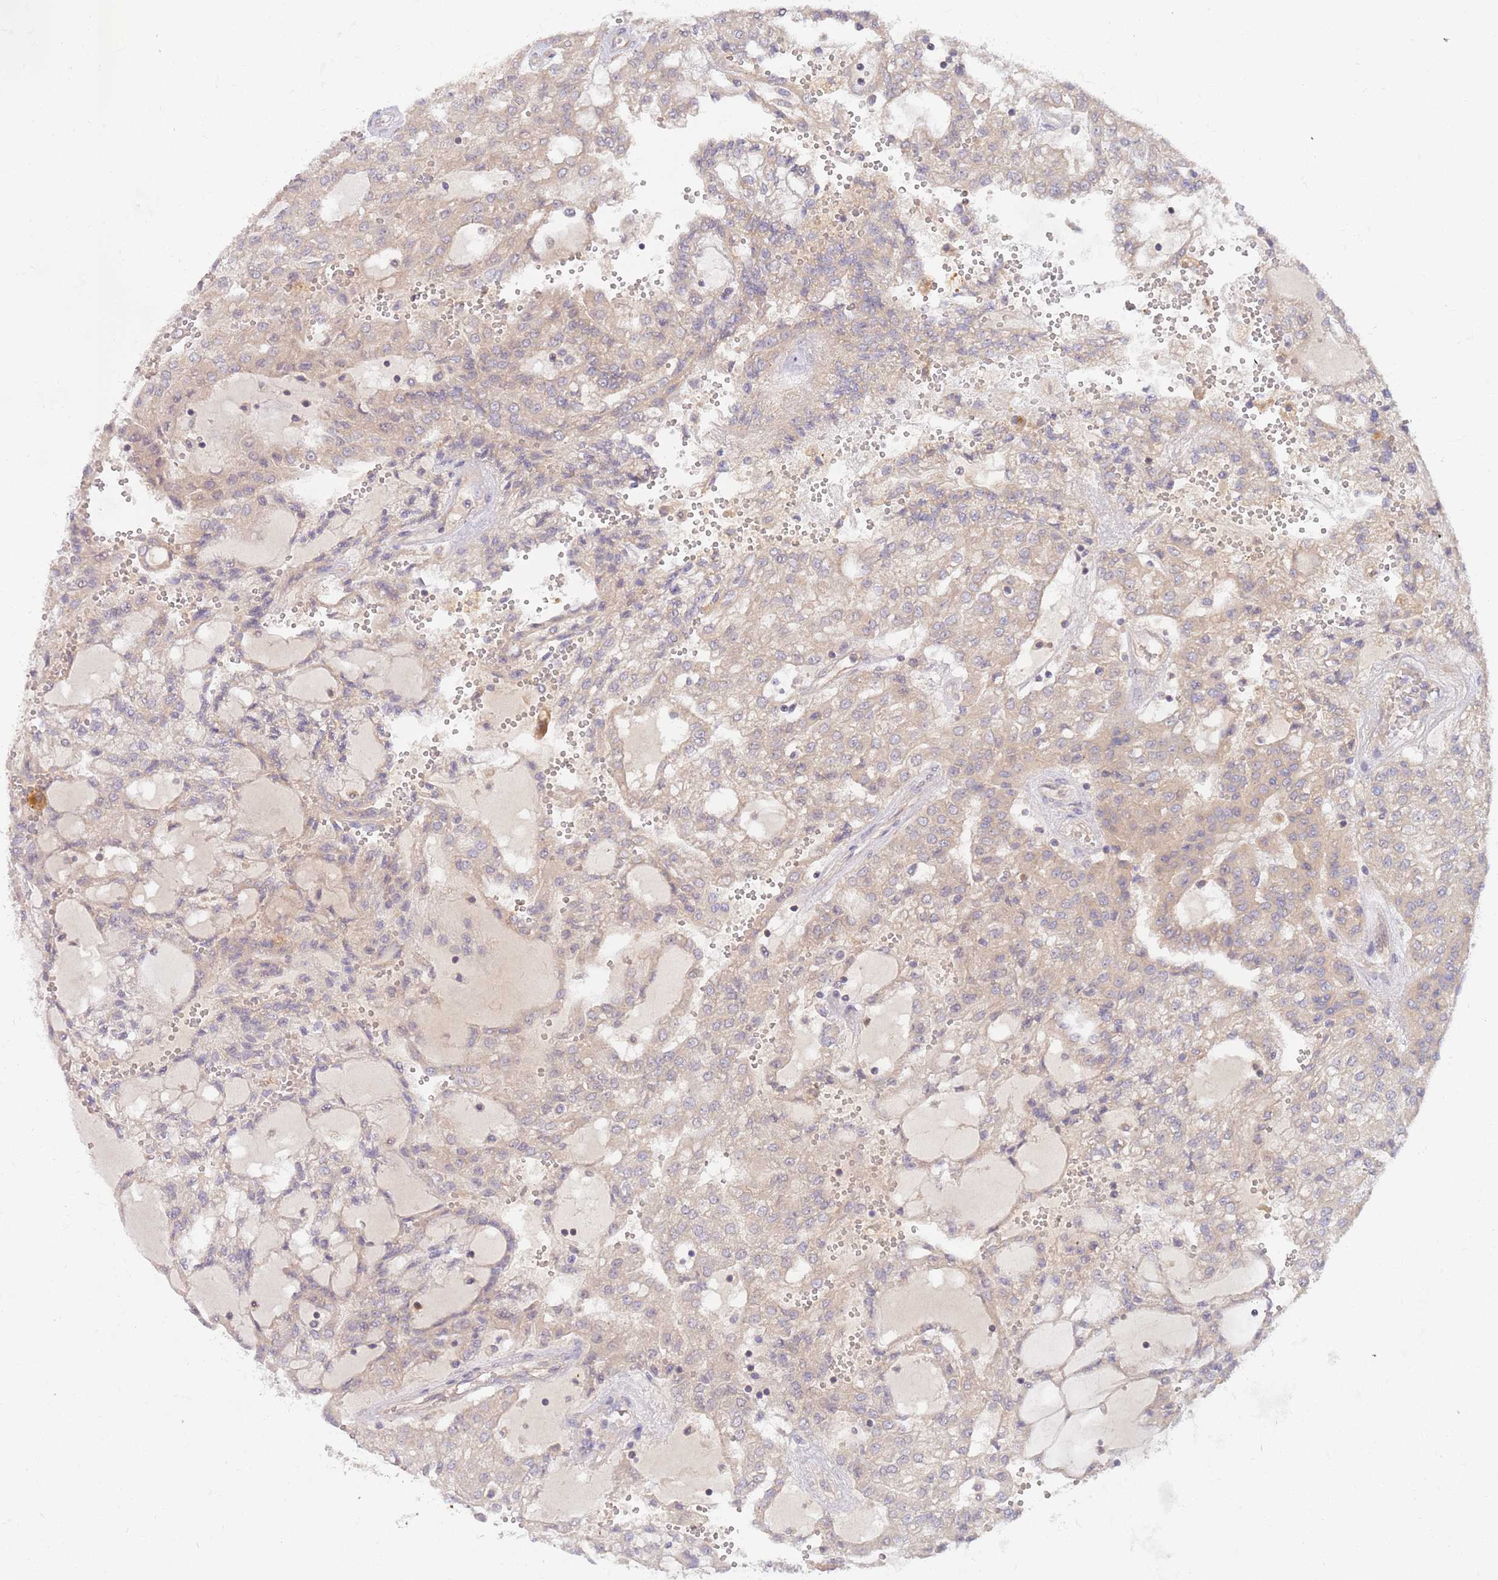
{"staining": {"intensity": "weak", "quantity": "<25%", "location": "cytoplasmic/membranous"}, "tissue": "renal cancer", "cell_type": "Tumor cells", "image_type": "cancer", "snomed": [{"axis": "morphology", "description": "Adenocarcinoma, NOS"}, {"axis": "topography", "description": "Kidney"}], "caption": "An immunohistochemistry (IHC) micrograph of renal cancer is shown. There is no staining in tumor cells of renal cancer.", "gene": "GUK1", "patient": {"sex": "male", "age": 63}}